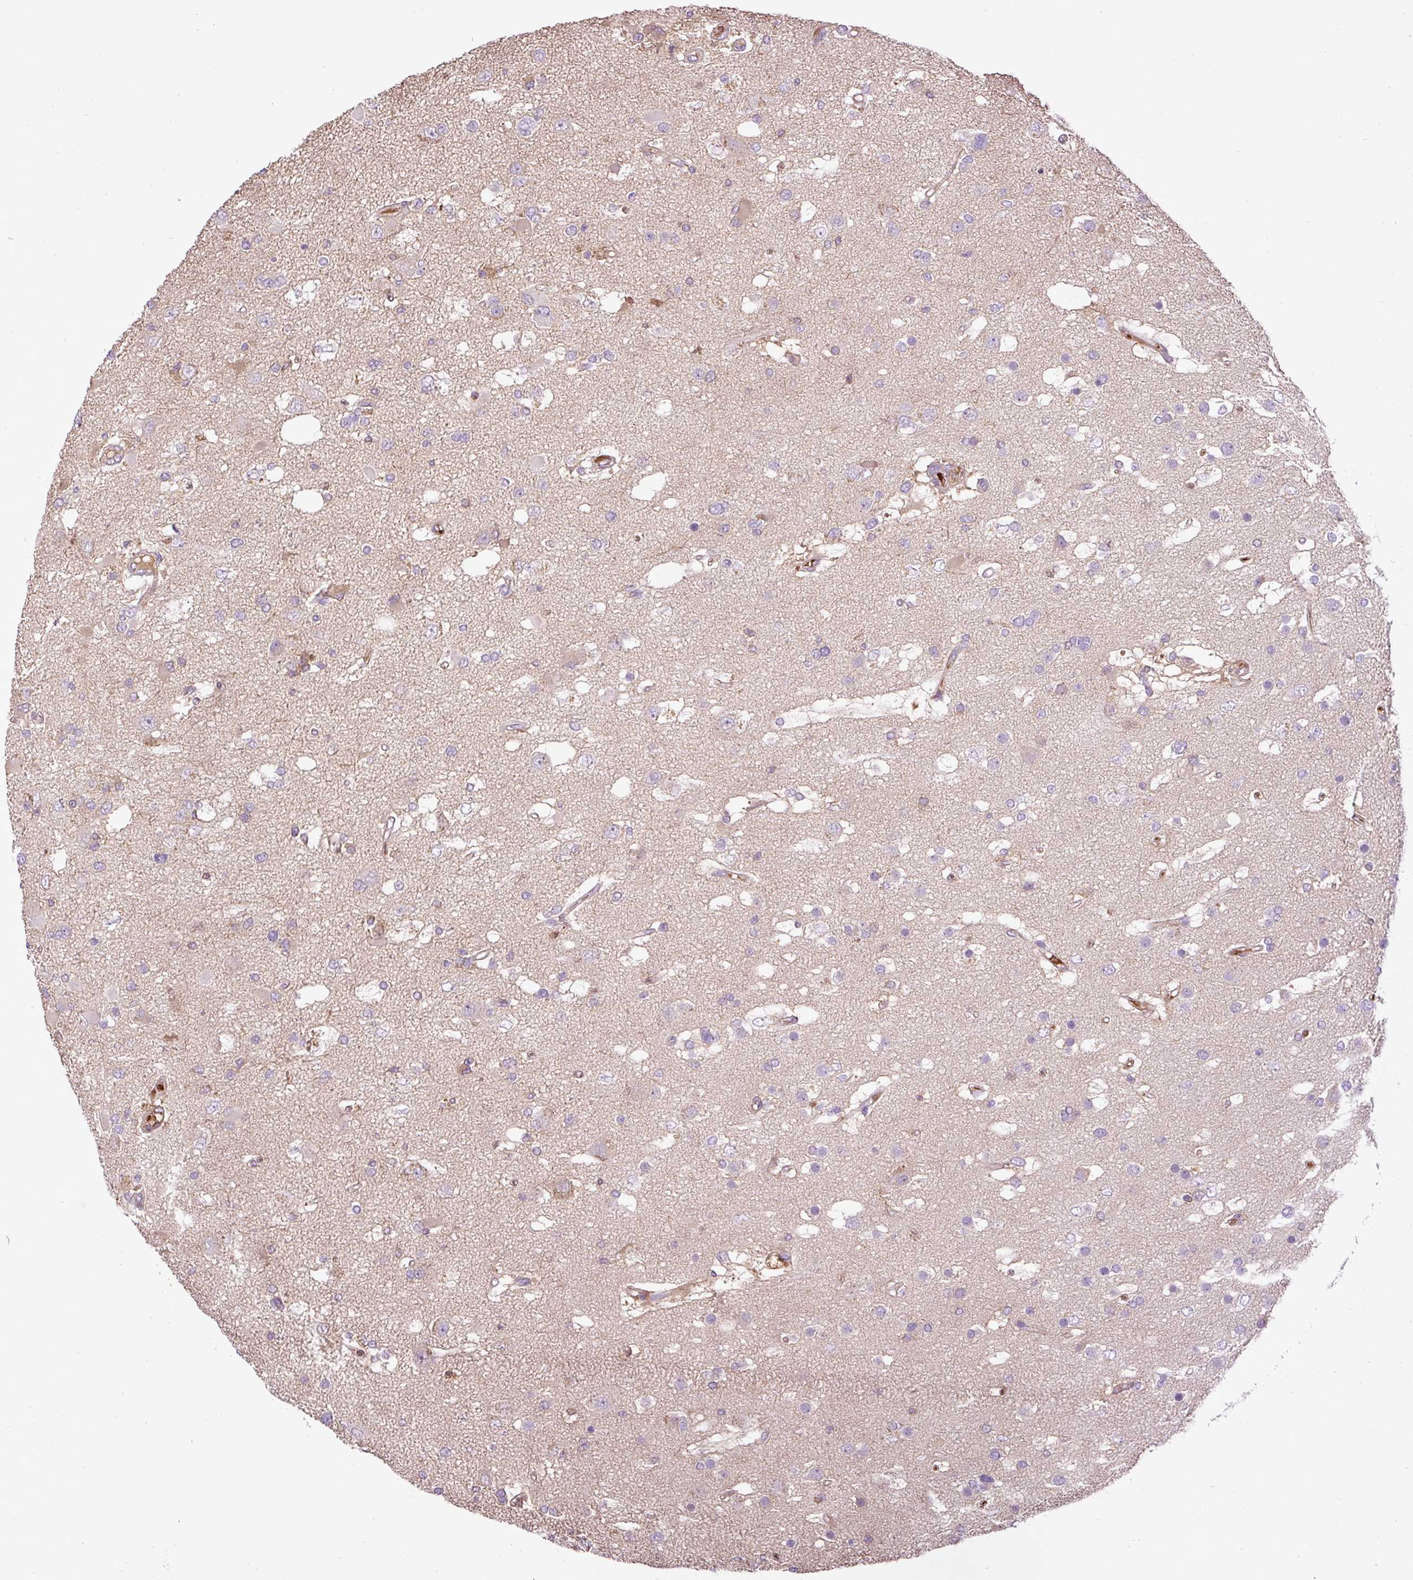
{"staining": {"intensity": "negative", "quantity": "none", "location": "none"}, "tissue": "glioma", "cell_type": "Tumor cells", "image_type": "cancer", "snomed": [{"axis": "morphology", "description": "Glioma, malignant, High grade"}, {"axis": "topography", "description": "Brain"}], "caption": "This is an immunohistochemistry (IHC) micrograph of high-grade glioma (malignant). There is no staining in tumor cells.", "gene": "CXCL13", "patient": {"sex": "male", "age": 53}}